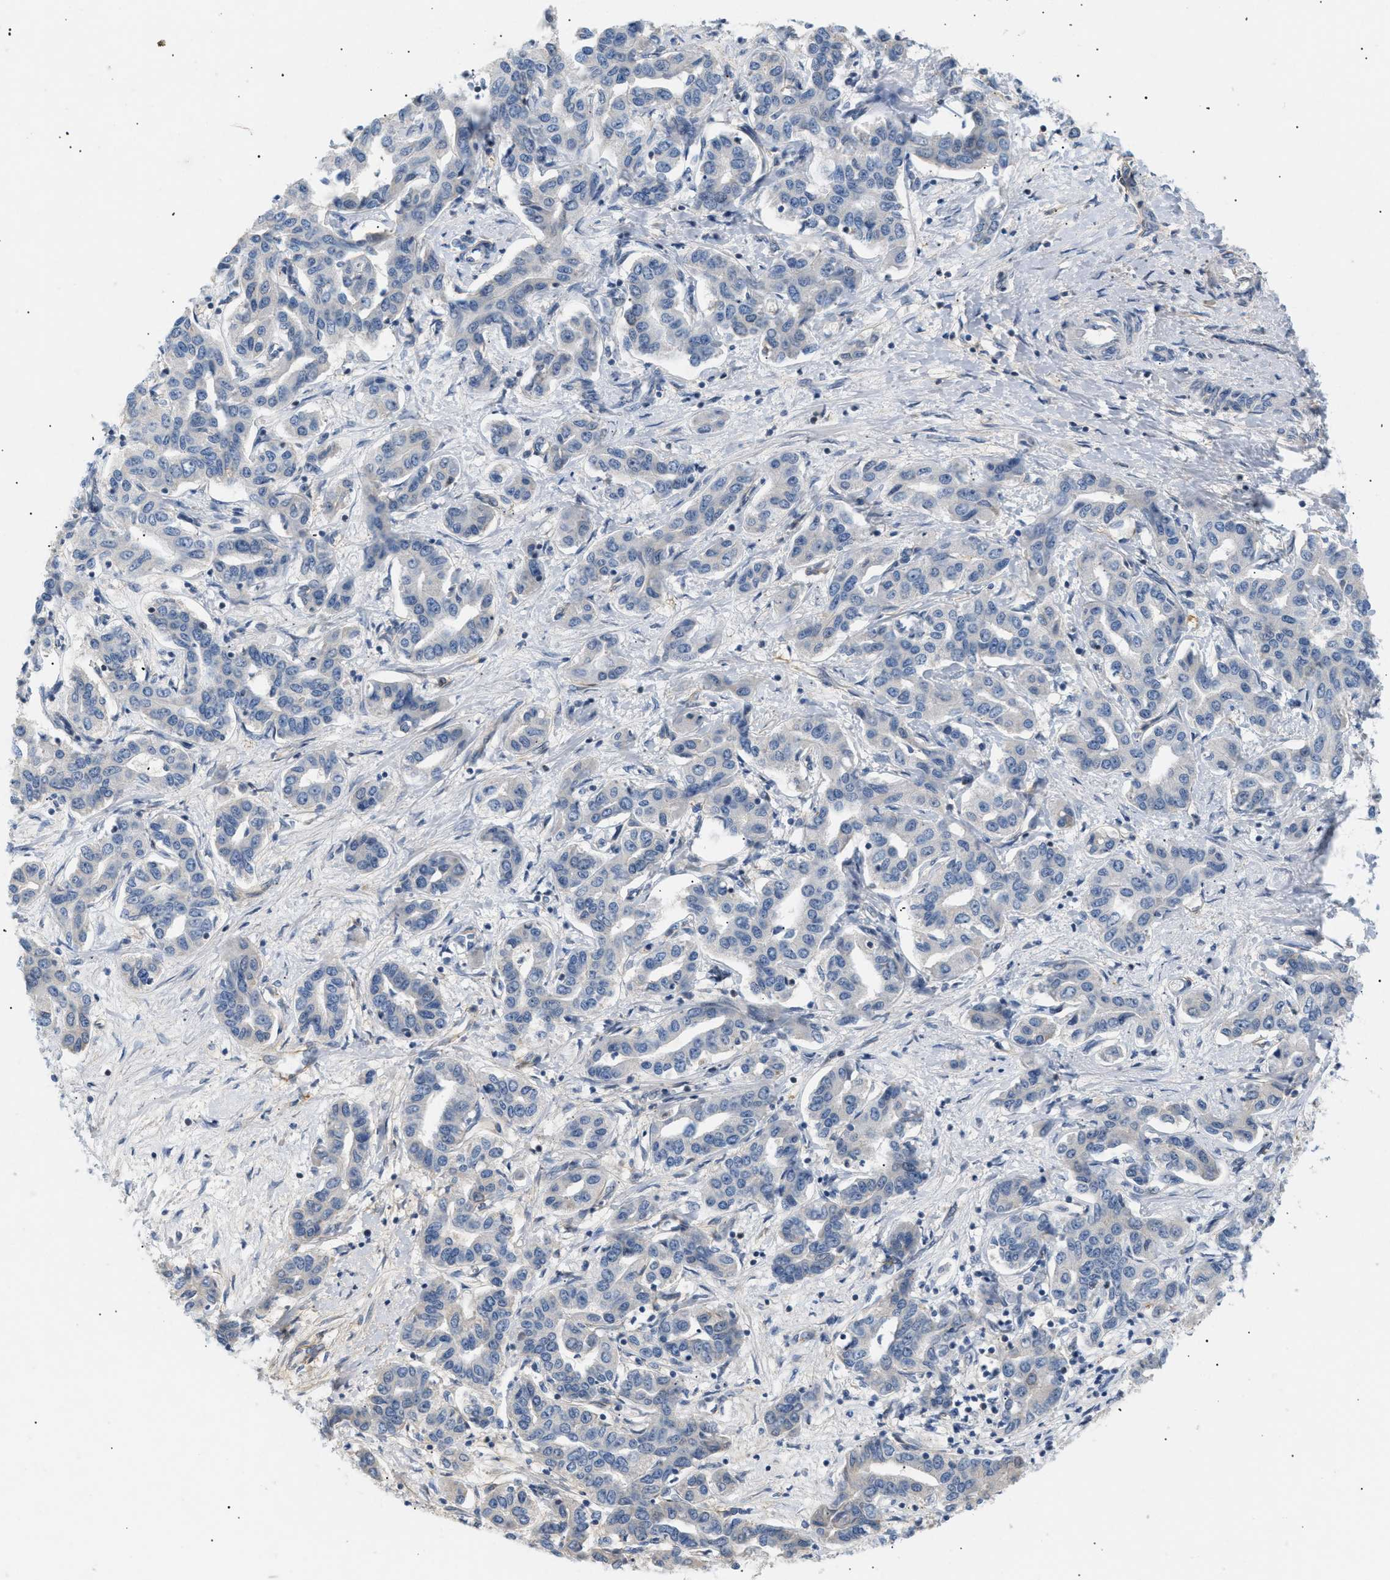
{"staining": {"intensity": "negative", "quantity": "none", "location": "none"}, "tissue": "liver cancer", "cell_type": "Tumor cells", "image_type": "cancer", "snomed": [{"axis": "morphology", "description": "Cholangiocarcinoma"}, {"axis": "topography", "description": "Liver"}], "caption": "IHC of human liver cancer exhibits no positivity in tumor cells. (Brightfield microscopy of DAB immunohistochemistry at high magnification).", "gene": "FARS2", "patient": {"sex": "male", "age": 59}}